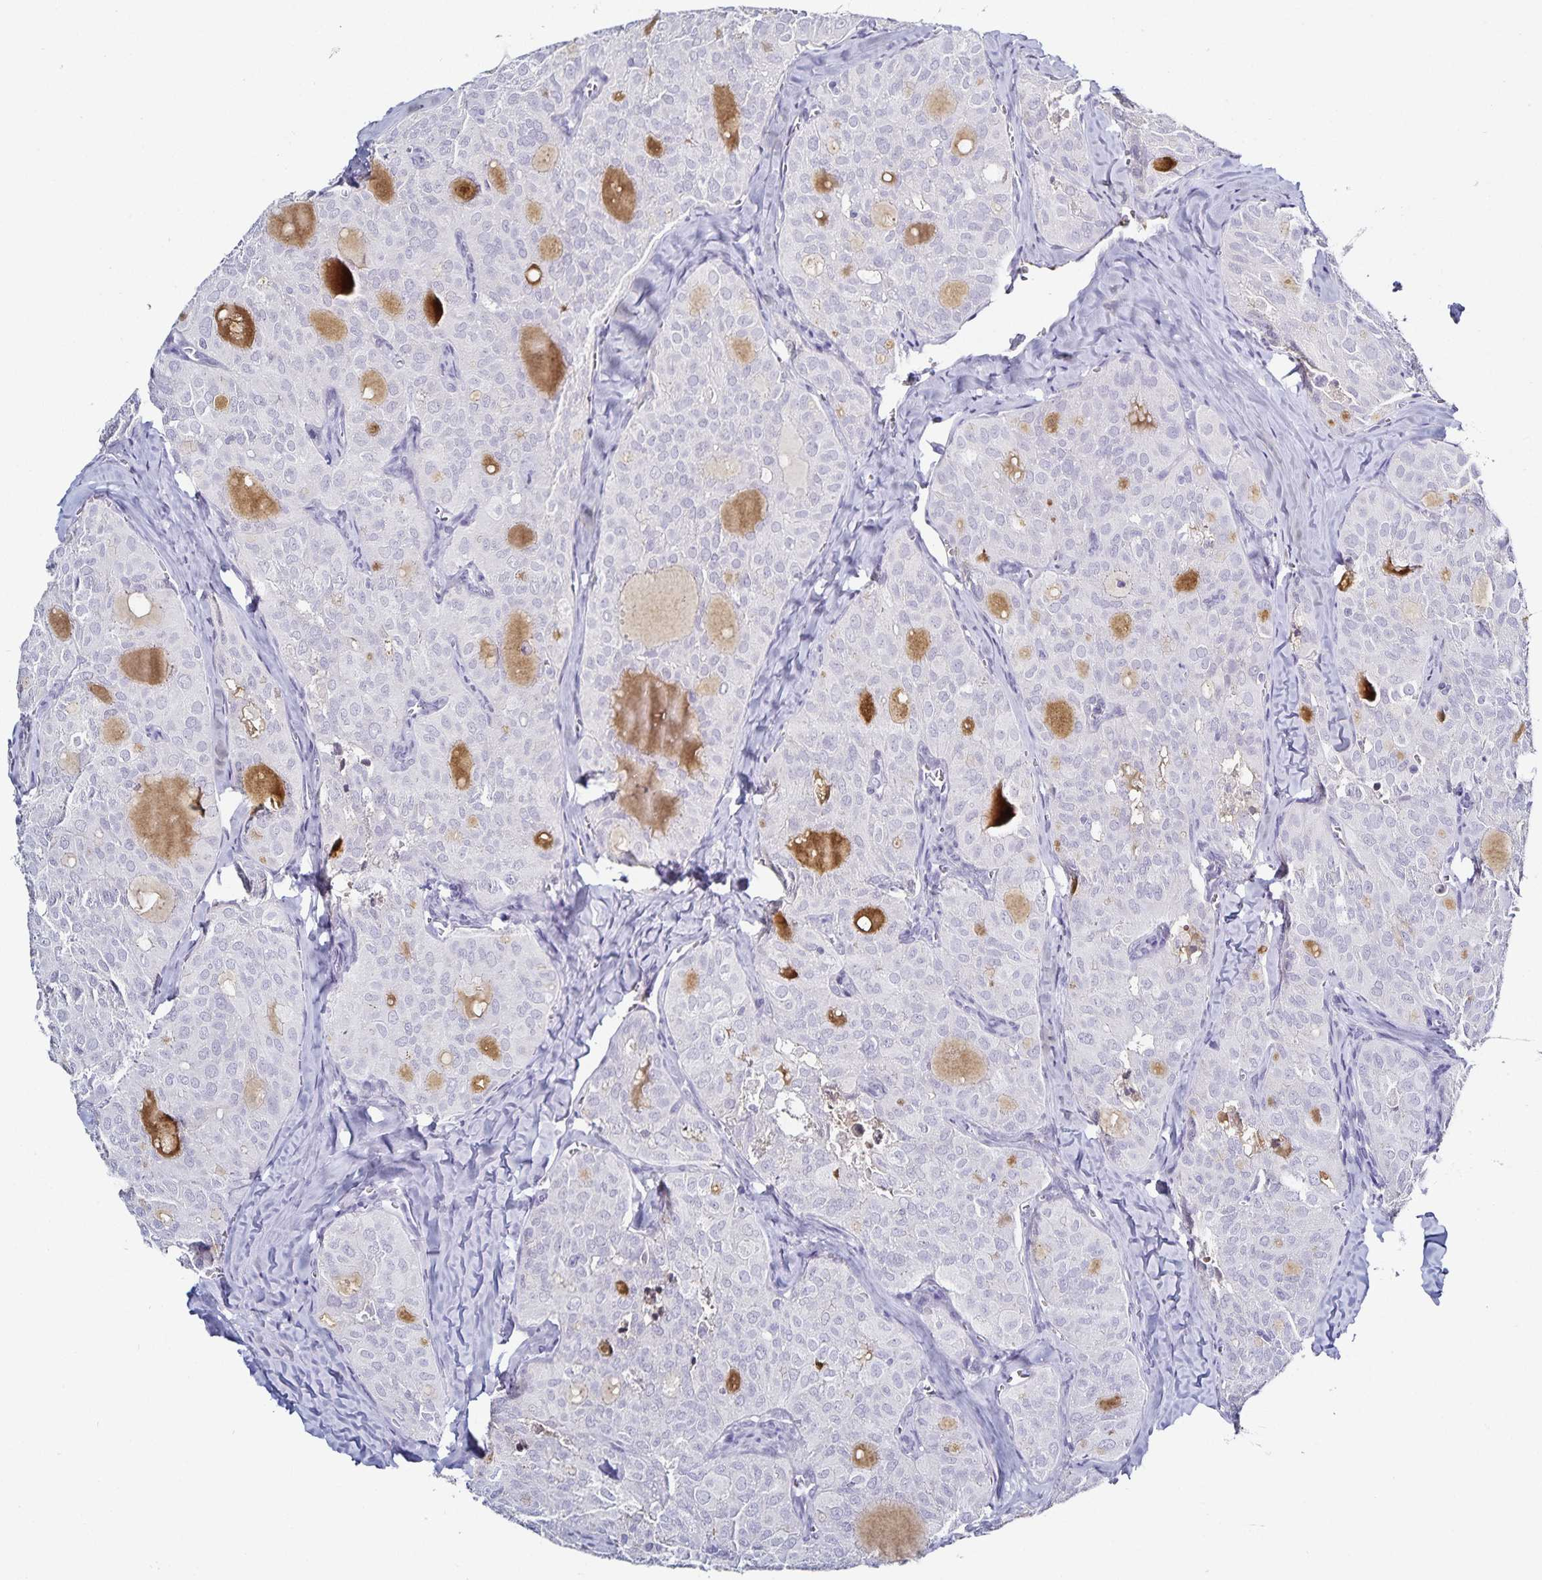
{"staining": {"intensity": "negative", "quantity": "none", "location": "none"}, "tissue": "thyroid cancer", "cell_type": "Tumor cells", "image_type": "cancer", "snomed": [{"axis": "morphology", "description": "Follicular adenoma carcinoma, NOS"}, {"axis": "topography", "description": "Thyroid gland"}], "caption": "IHC photomicrograph of human thyroid follicular adenoma carcinoma stained for a protein (brown), which demonstrates no staining in tumor cells.", "gene": "TTR", "patient": {"sex": "male", "age": 75}}